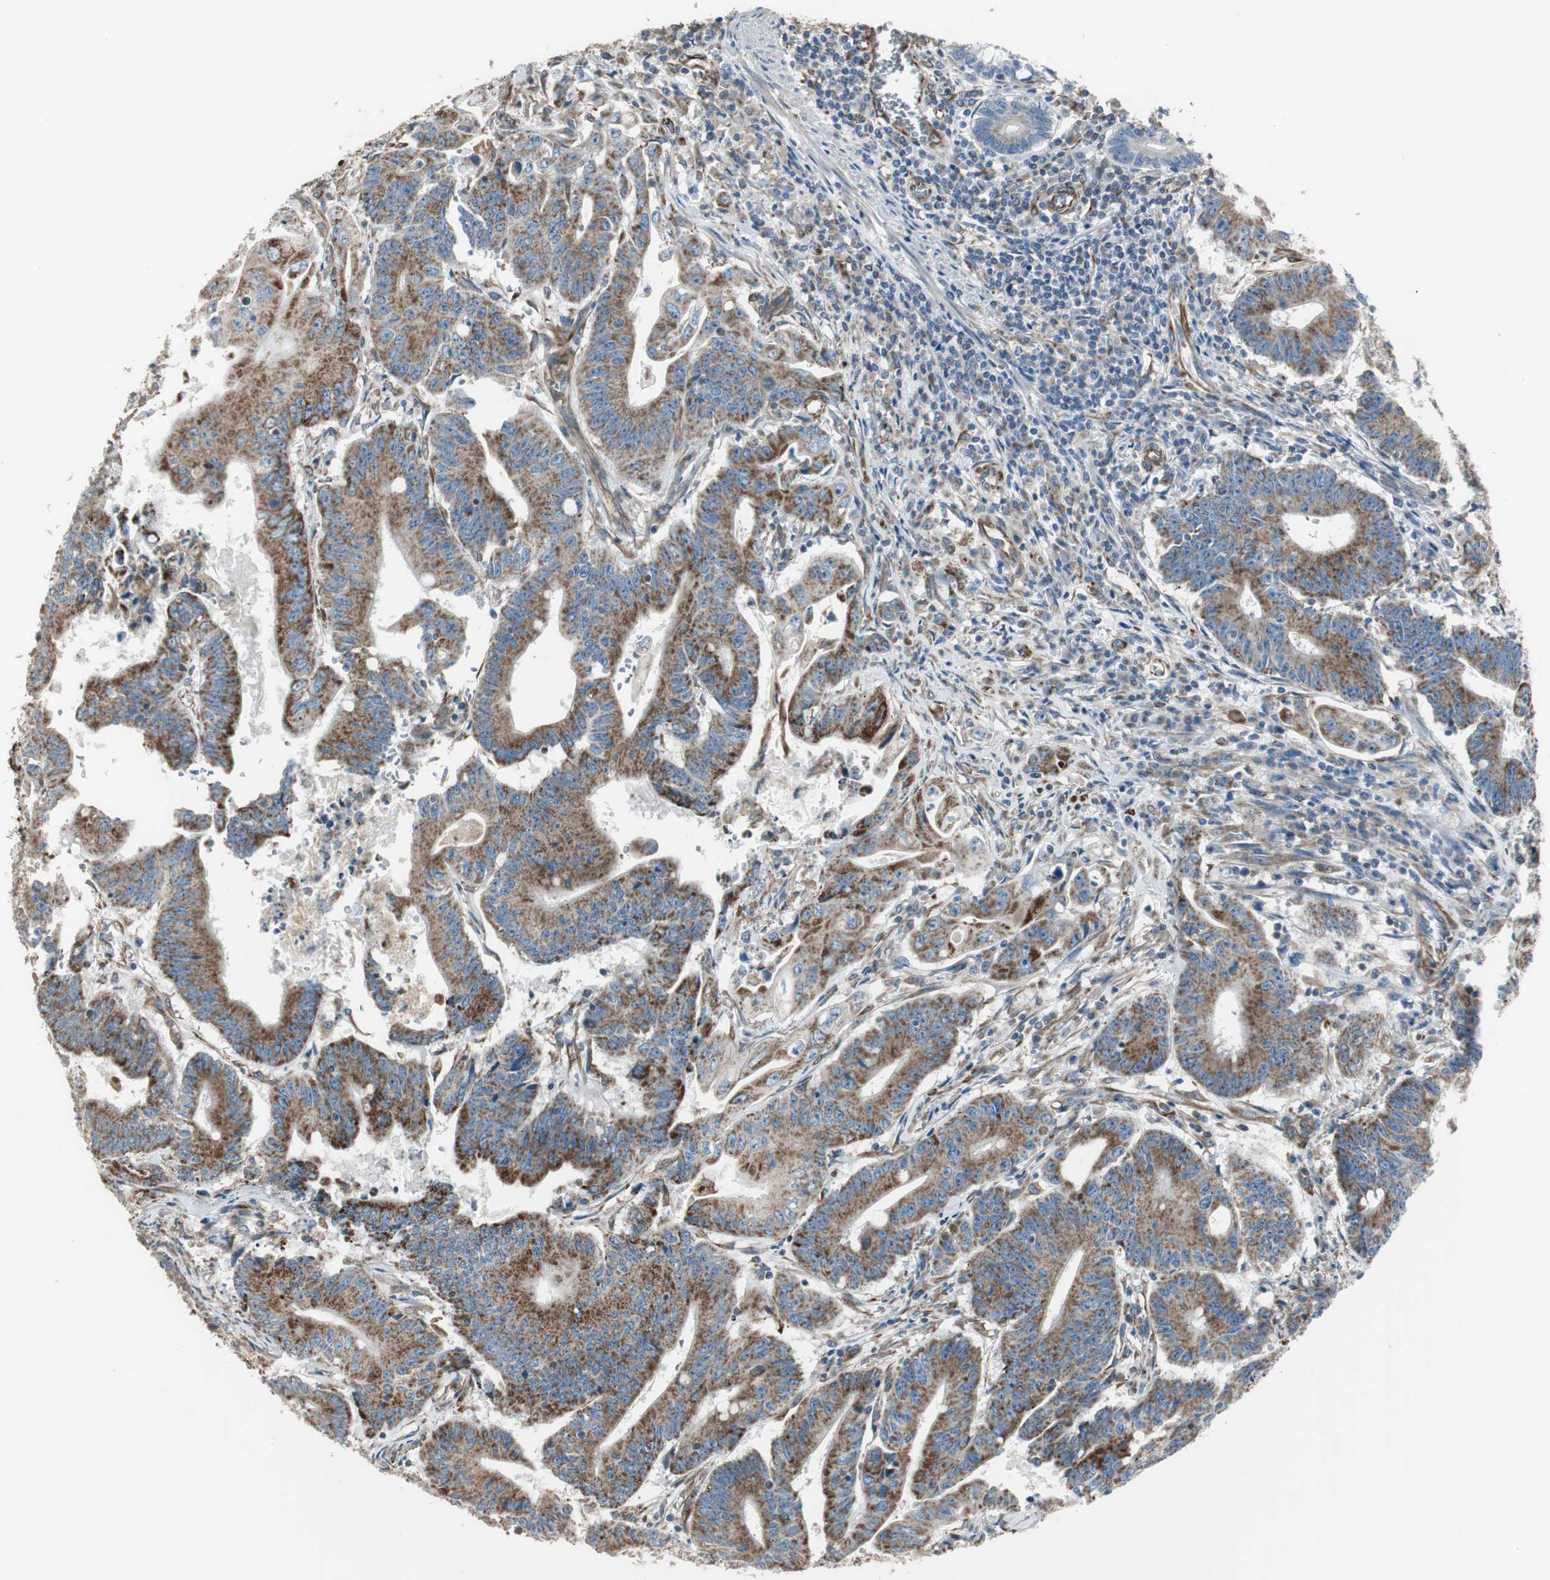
{"staining": {"intensity": "weak", "quantity": ">75%", "location": "cytoplasmic/membranous"}, "tissue": "colorectal cancer", "cell_type": "Tumor cells", "image_type": "cancer", "snomed": [{"axis": "morphology", "description": "Adenocarcinoma, NOS"}, {"axis": "topography", "description": "Colon"}], "caption": "Weak cytoplasmic/membranous positivity for a protein is present in approximately >75% of tumor cells of colorectal cancer (adenocarcinoma) using immunohistochemistry (IHC).", "gene": "SRCIN1", "patient": {"sex": "male", "age": 45}}